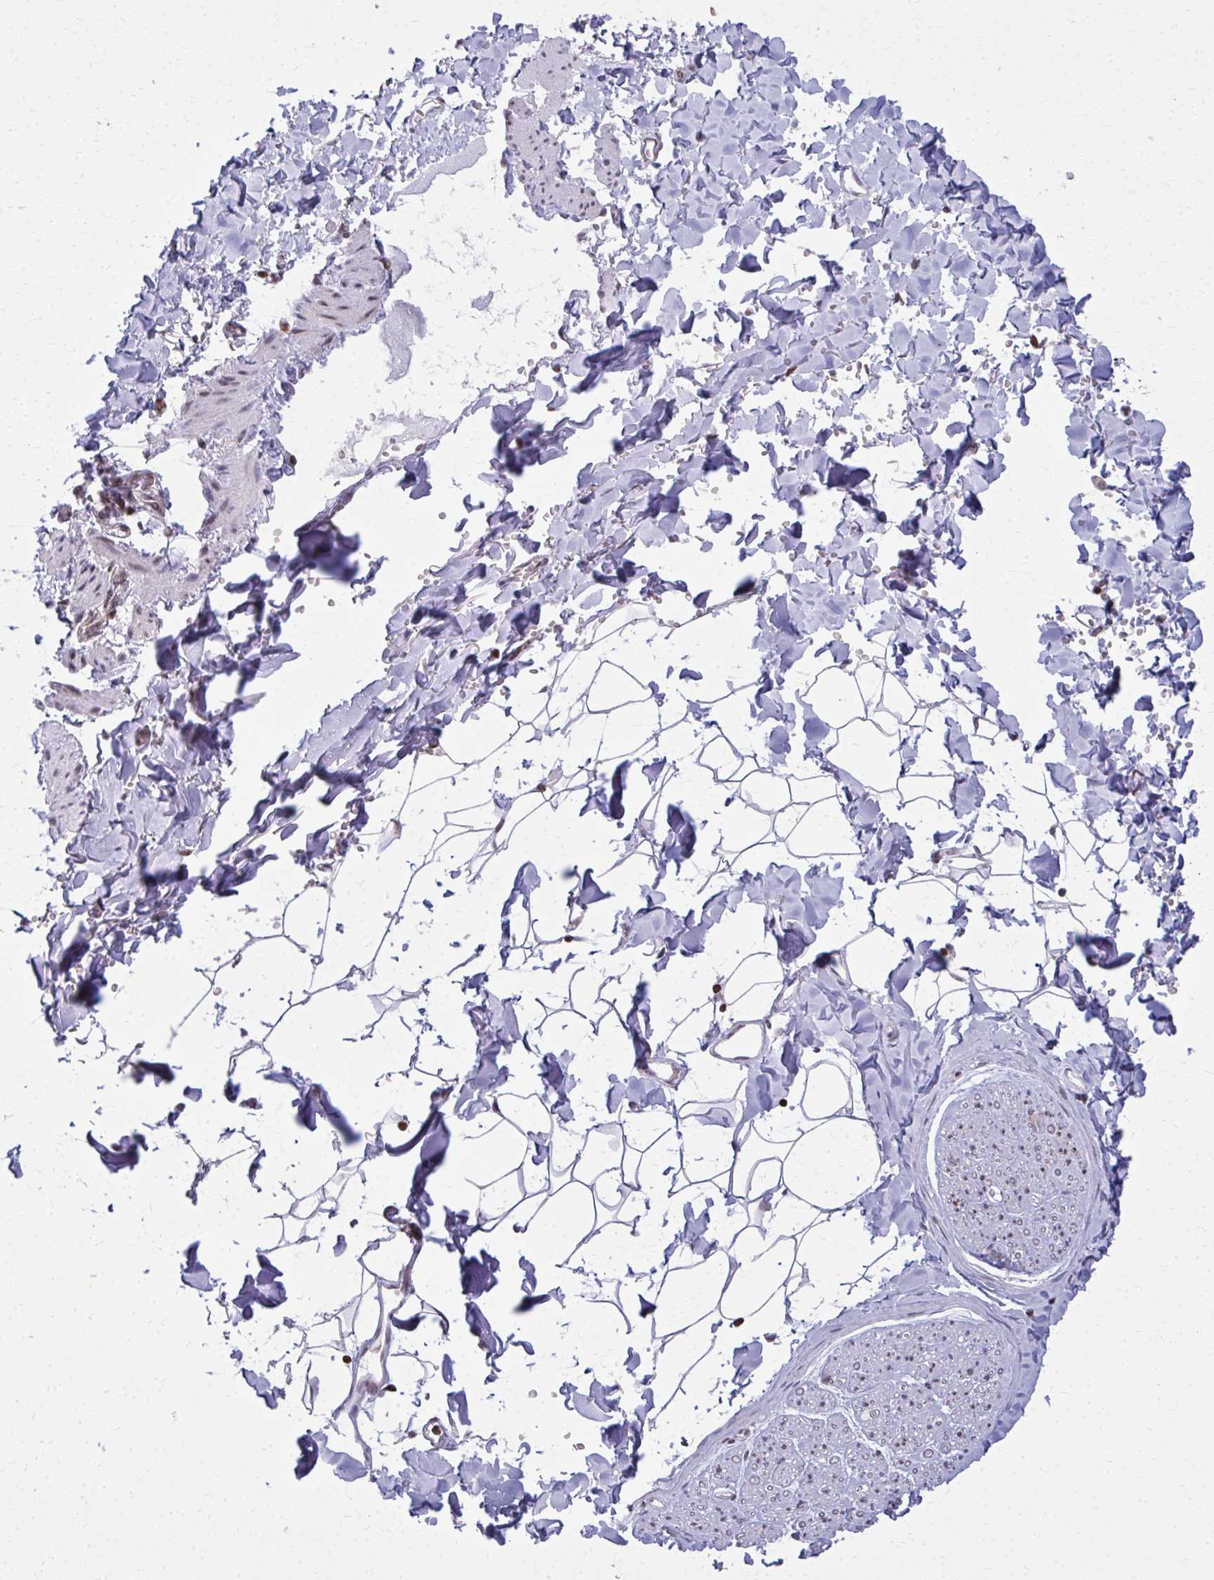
{"staining": {"intensity": "negative", "quantity": "none", "location": "none"}, "tissue": "adipose tissue", "cell_type": "Adipocytes", "image_type": "normal", "snomed": [{"axis": "morphology", "description": "Normal tissue, NOS"}, {"axis": "topography", "description": "Cartilage tissue"}, {"axis": "topography", "description": "Bronchus"}, {"axis": "topography", "description": "Peripheral nerve tissue"}], "caption": "Immunohistochemical staining of unremarkable human adipose tissue demonstrates no significant staining in adipocytes. Nuclei are stained in blue.", "gene": "AP5M1", "patient": {"sex": "female", "age": 59}}